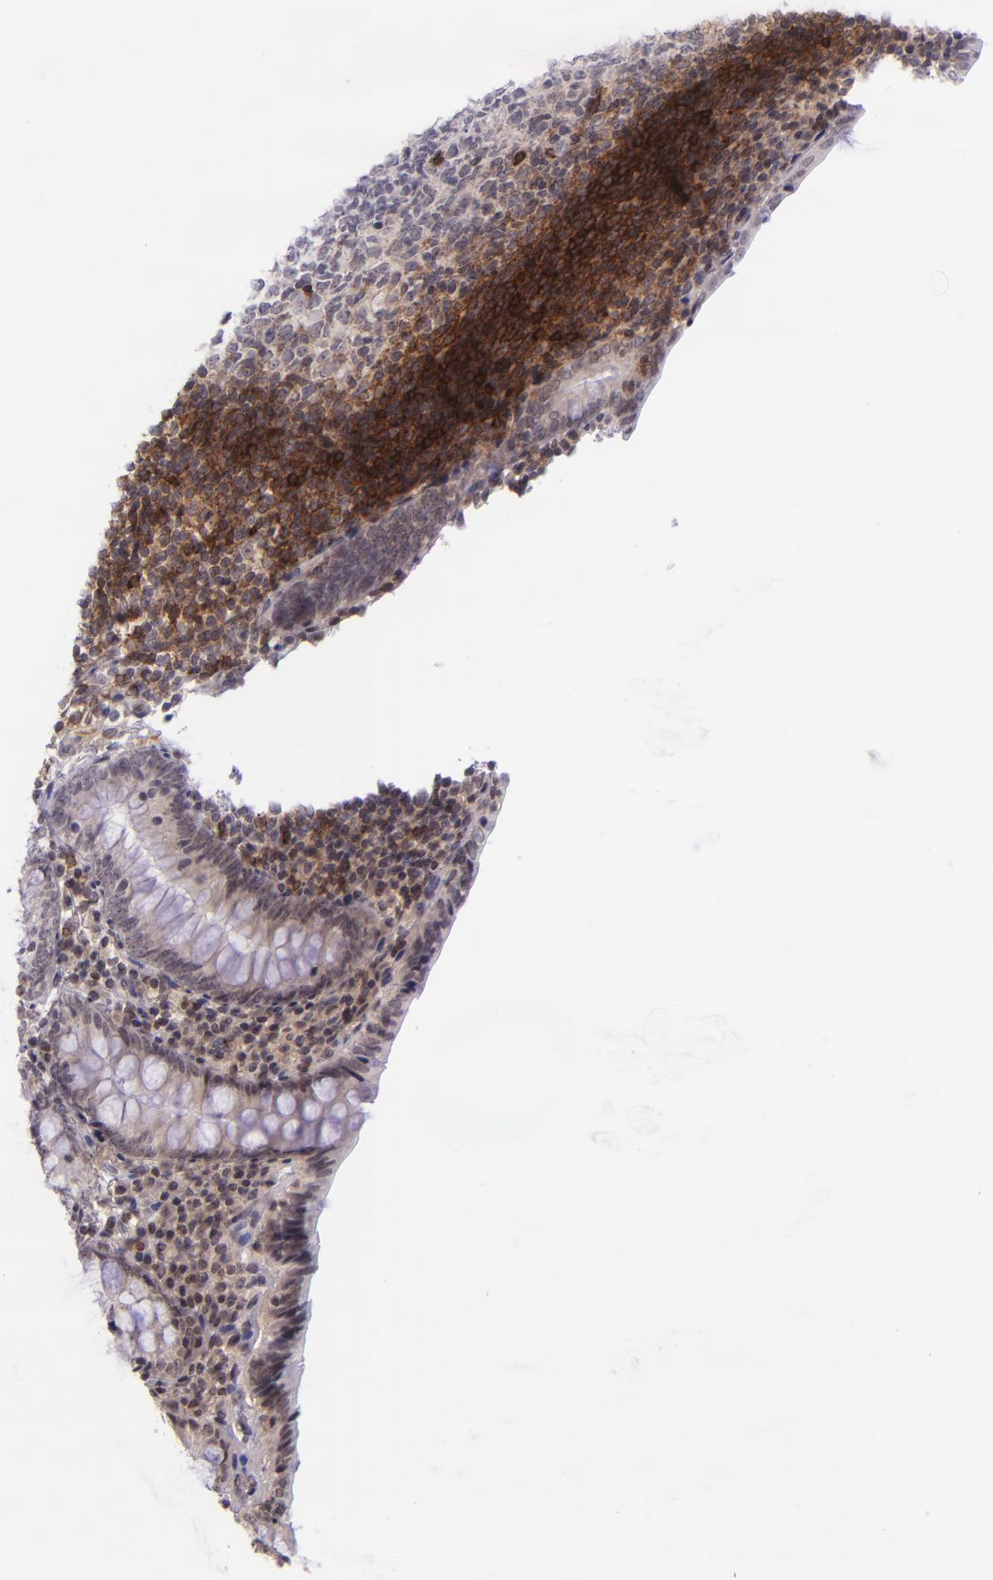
{"staining": {"intensity": "negative", "quantity": "none", "location": "none"}, "tissue": "appendix", "cell_type": "Glandular cells", "image_type": "normal", "snomed": [{"axis": "morphology", "description": "Normal tissue, NOS"}, {"axis": "topography", "description": "Appendix"}], "caption": "This is an immunohistochemistry image of unremarkable appendix. There is no expression in glandular cells.", "gene": "SELL", "patient": {"sex": "female", "age": 10}}